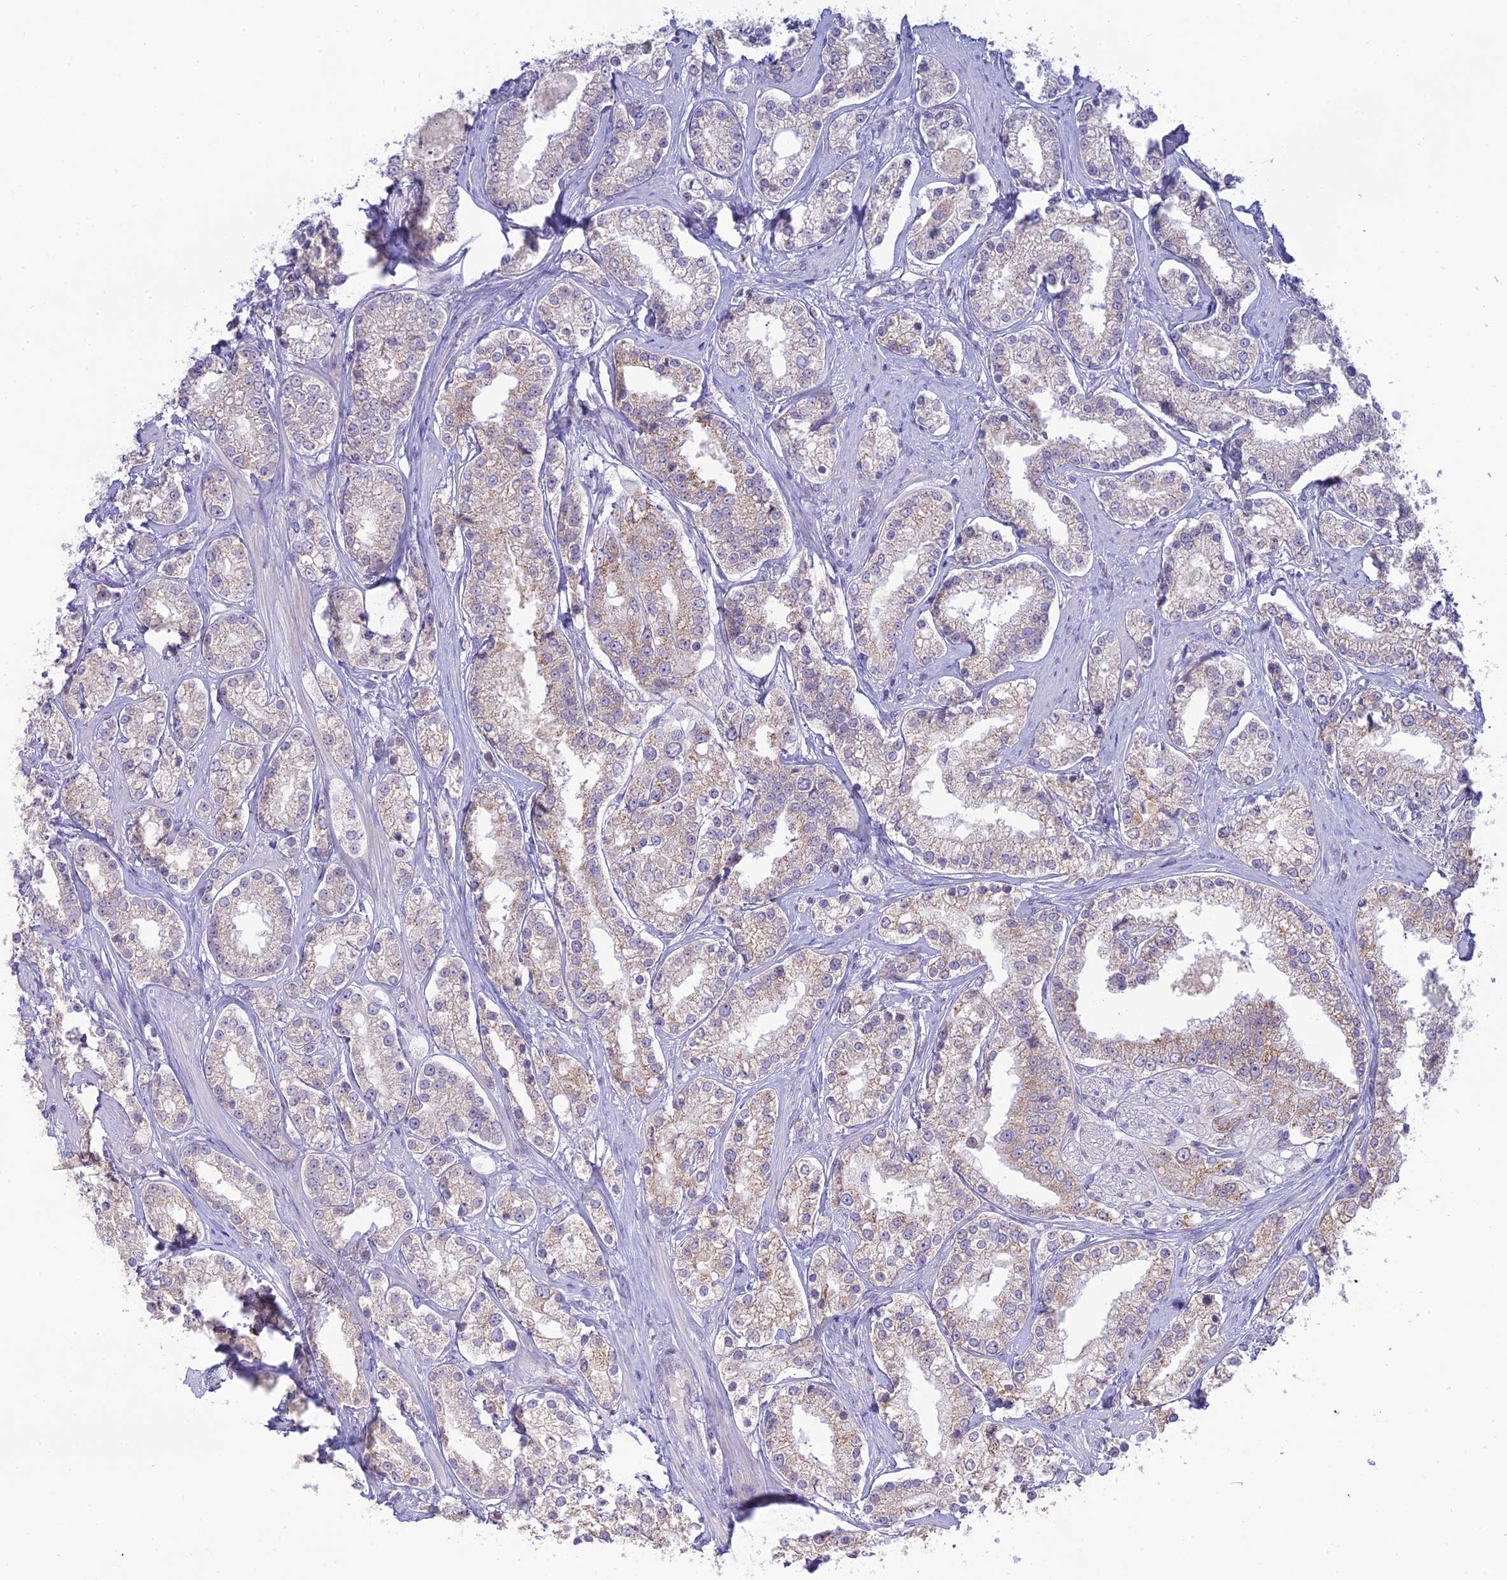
{"staining": {"intensity": "weak", "quantity": "25%-75%", "location": "cytoplasmic/membranous"}, "tissue": "prostate cancer", "cell_type": "Tumor cells", "image_type": "cancer", "snomed": [{"axis": "morphology", "description": "Normal tissue, NOS"}, {"axis": "morphology", "description": "Adenocarcinoma, High grade"}, {"axis": "topography", "description": "Prostate"}], "caption": "Immunohistochemistry (IHC) of prostate high-grade adenocarcinoma demonstrates low levels of weak cytoplasmic/membranous expression in about 25%-75% of tumor cells. Using DAB (brown) and hematoxylin (blue) stains, captured at high magnification using brightfield microscopy.", "gene": "TMEM40", "patient": {"sex": "male", "age": 83}}